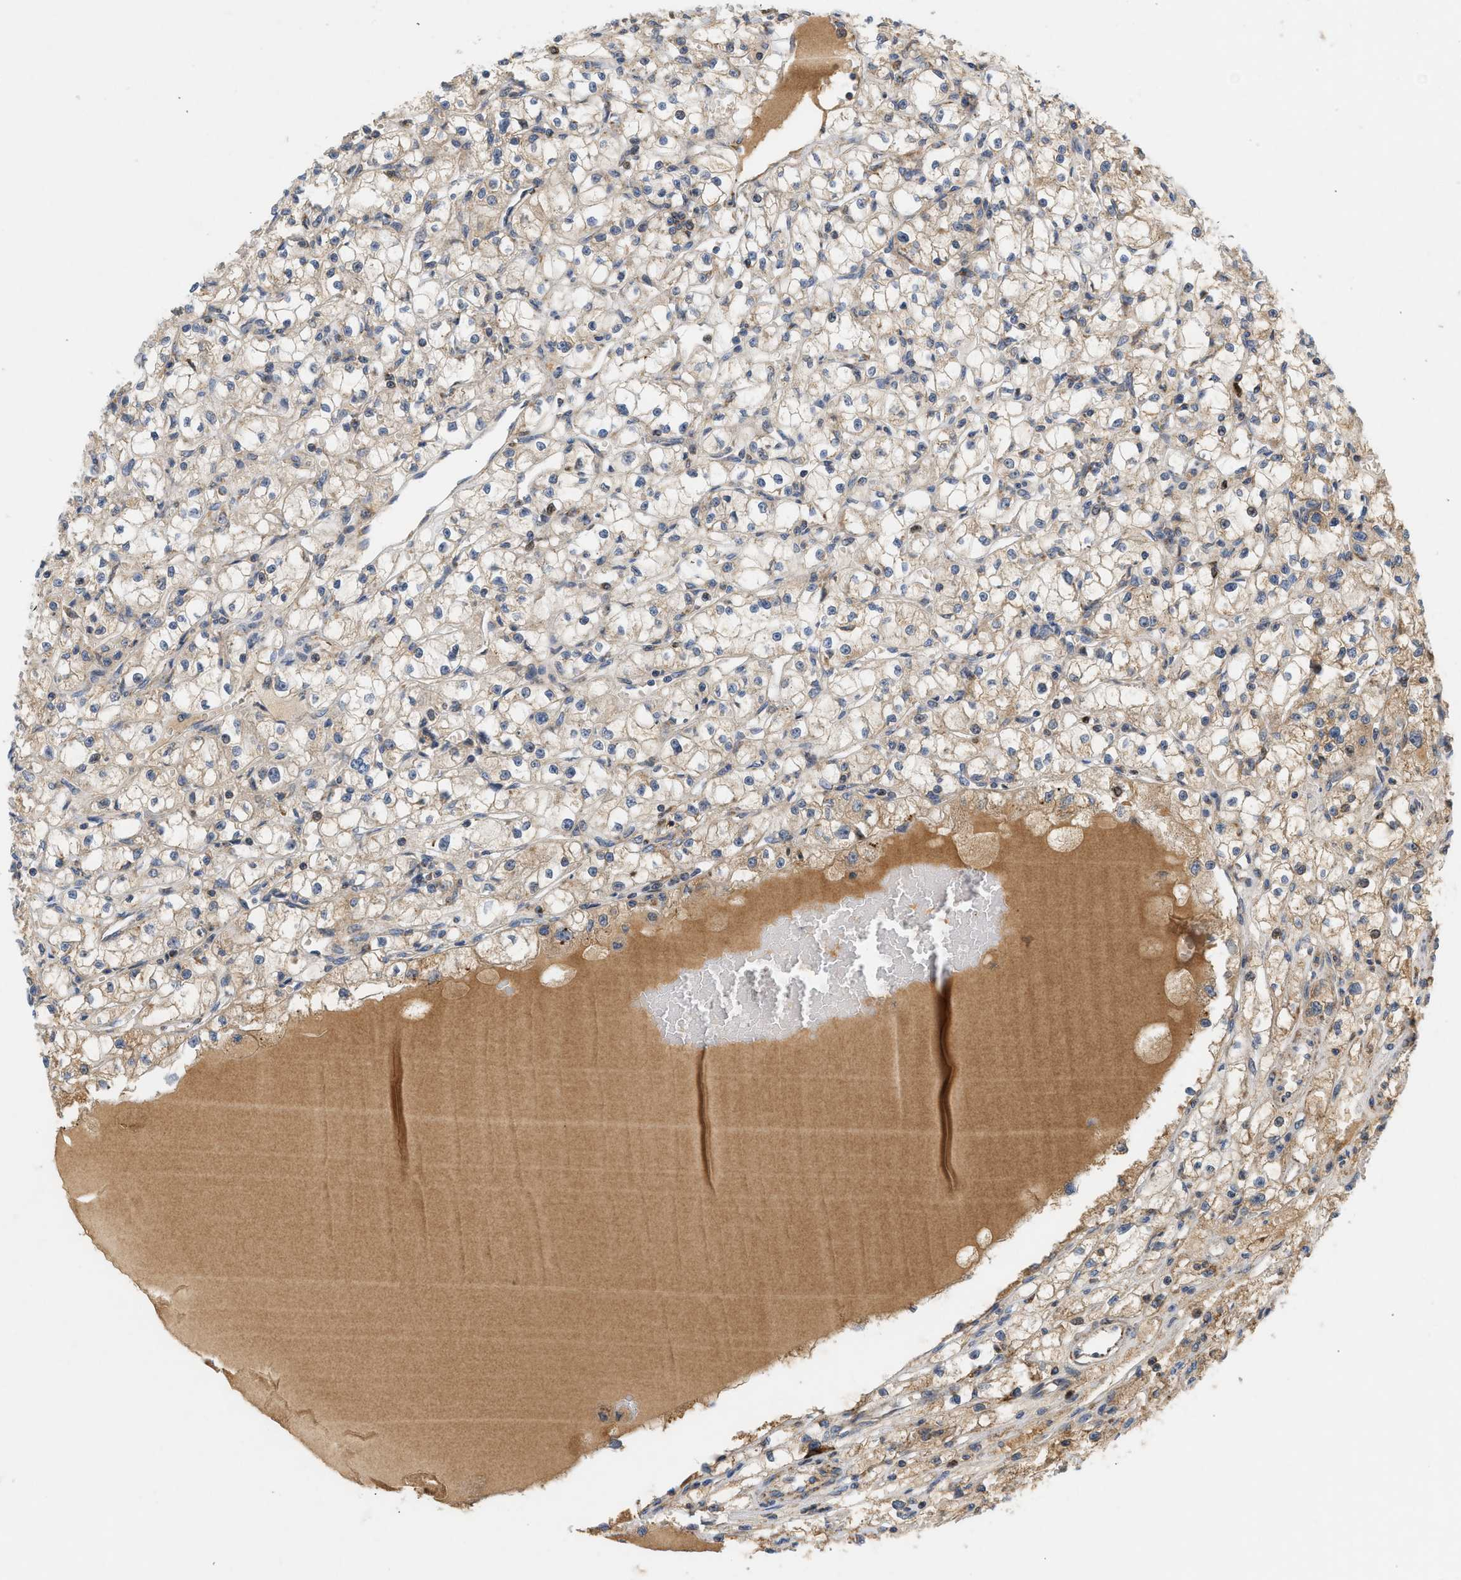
{"staining": {"intensity": "weak", "quantity": ">75%", "location": "cytoplasmic/membranous"}, "tissue": "renal cancer", "cell_type": "Tumor cells", "image_type": "cancer", "snomed": [{"axis": "morphology", "description": "Adenocarcinoma, NOS"}, {"axis": "topography", "description": "Kidney"}], "caption": "An image of renal cancer (adenocarcinoma) stained for a protein shows weak cytoplasmic/membranous brown staining in tumor cells.", "gene": "MCU", "patient": {"sex": "male", "age": 56}}